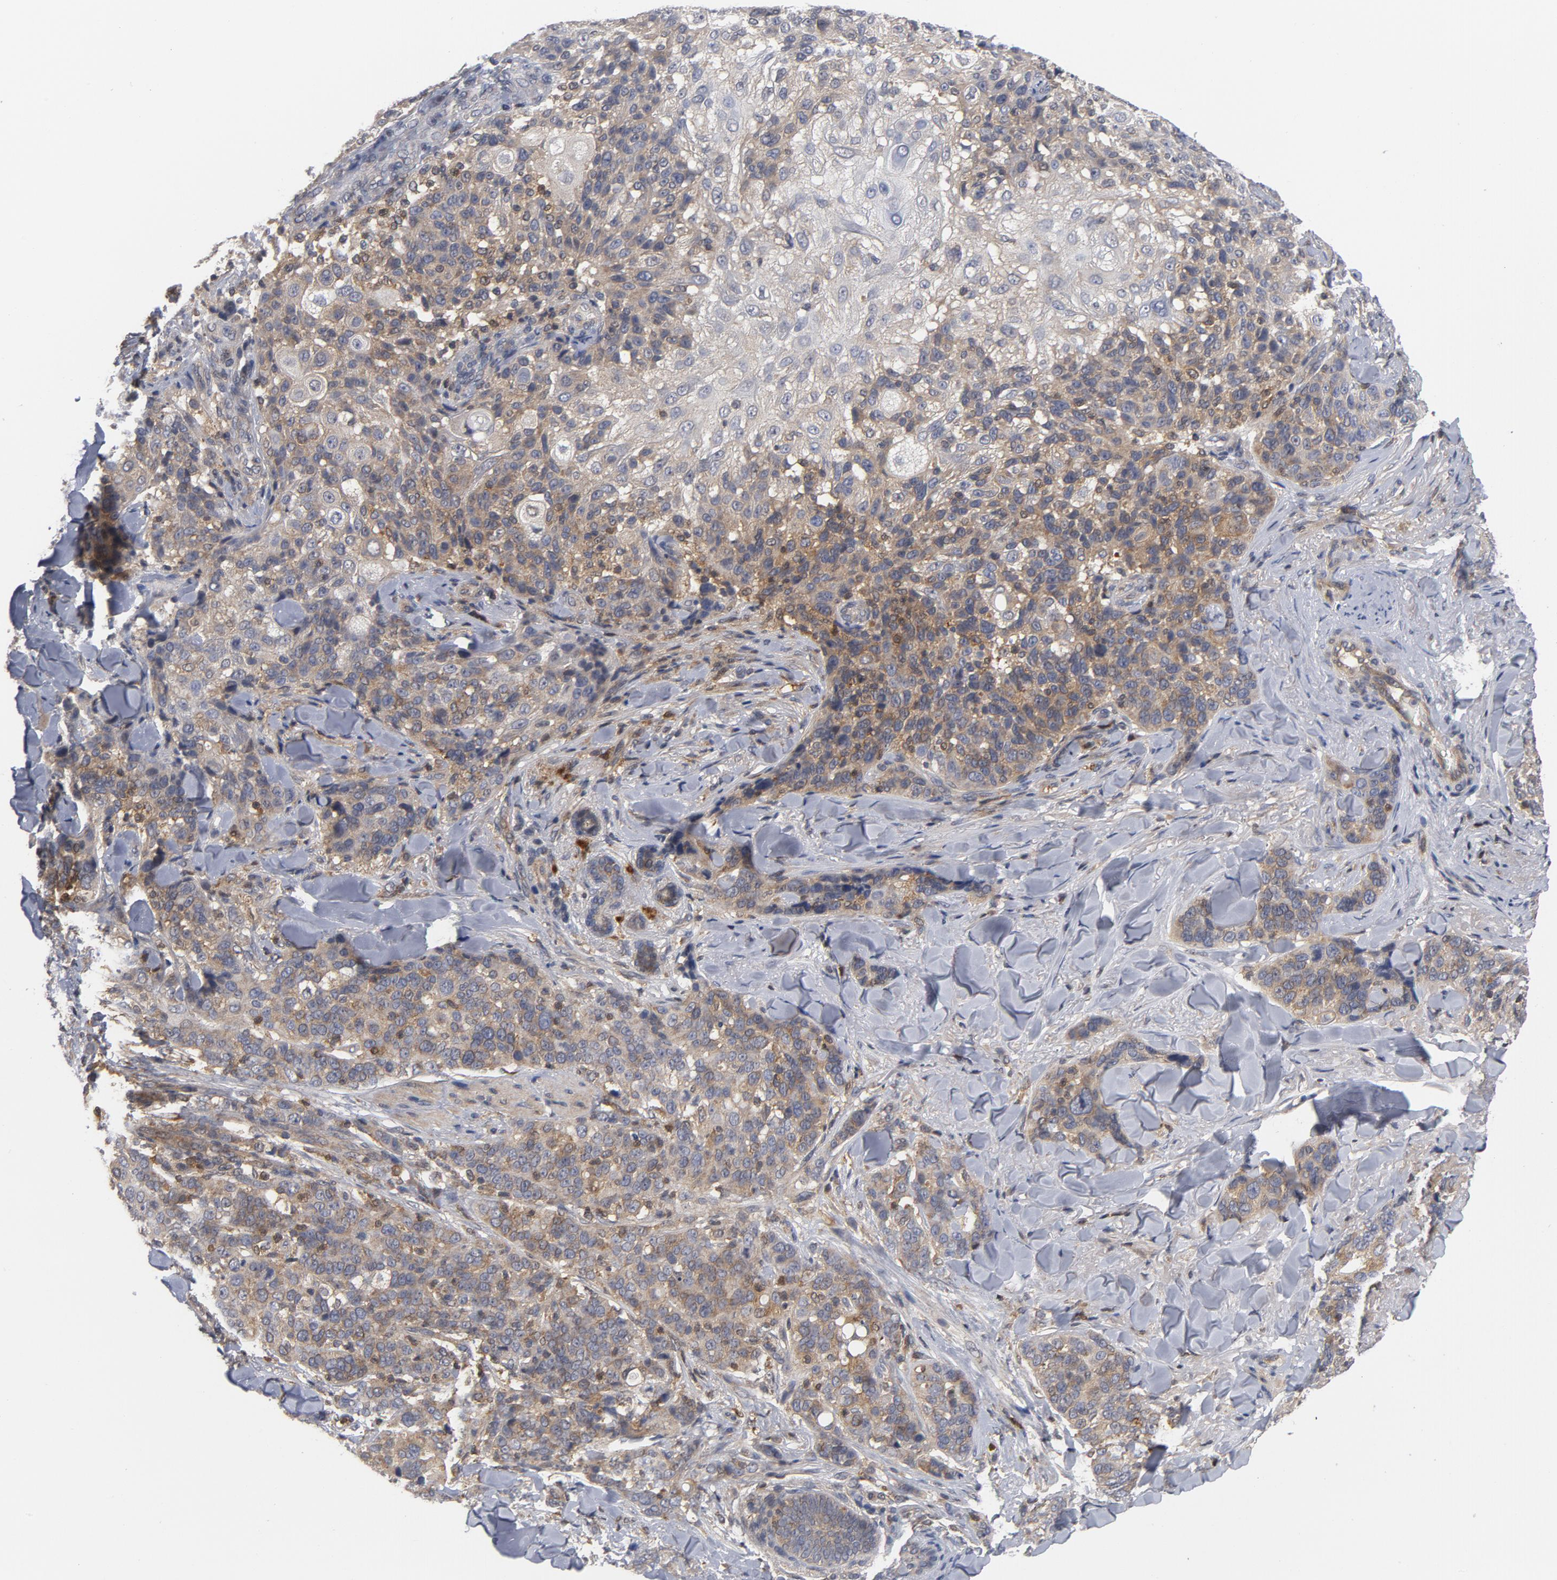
{"staining": {"intensity": "weak", "quantity": "25%-75%", "location": "cytoplasmic/membranous"}, "tissue": "skin cancer", "cell_type": "Tumor cells", "image_type": "cancer", "snomed": [{"axis": "morphology", "description": "Normal tissue, NOS"}, {"axis": "morphology", "description": "Squamous cell carcinoma, NOS"}, {"axis": "topography", "description": "Skin"}], "caption": "Immunohistochemical staining of human skin squamous cell carcinoma shows low levels of weak cytoplasmic/membranous expression in approximately 25%-75% of tumor cells.", "gene": "TRADD", "patient": {"sex": "female", "age": 83}}